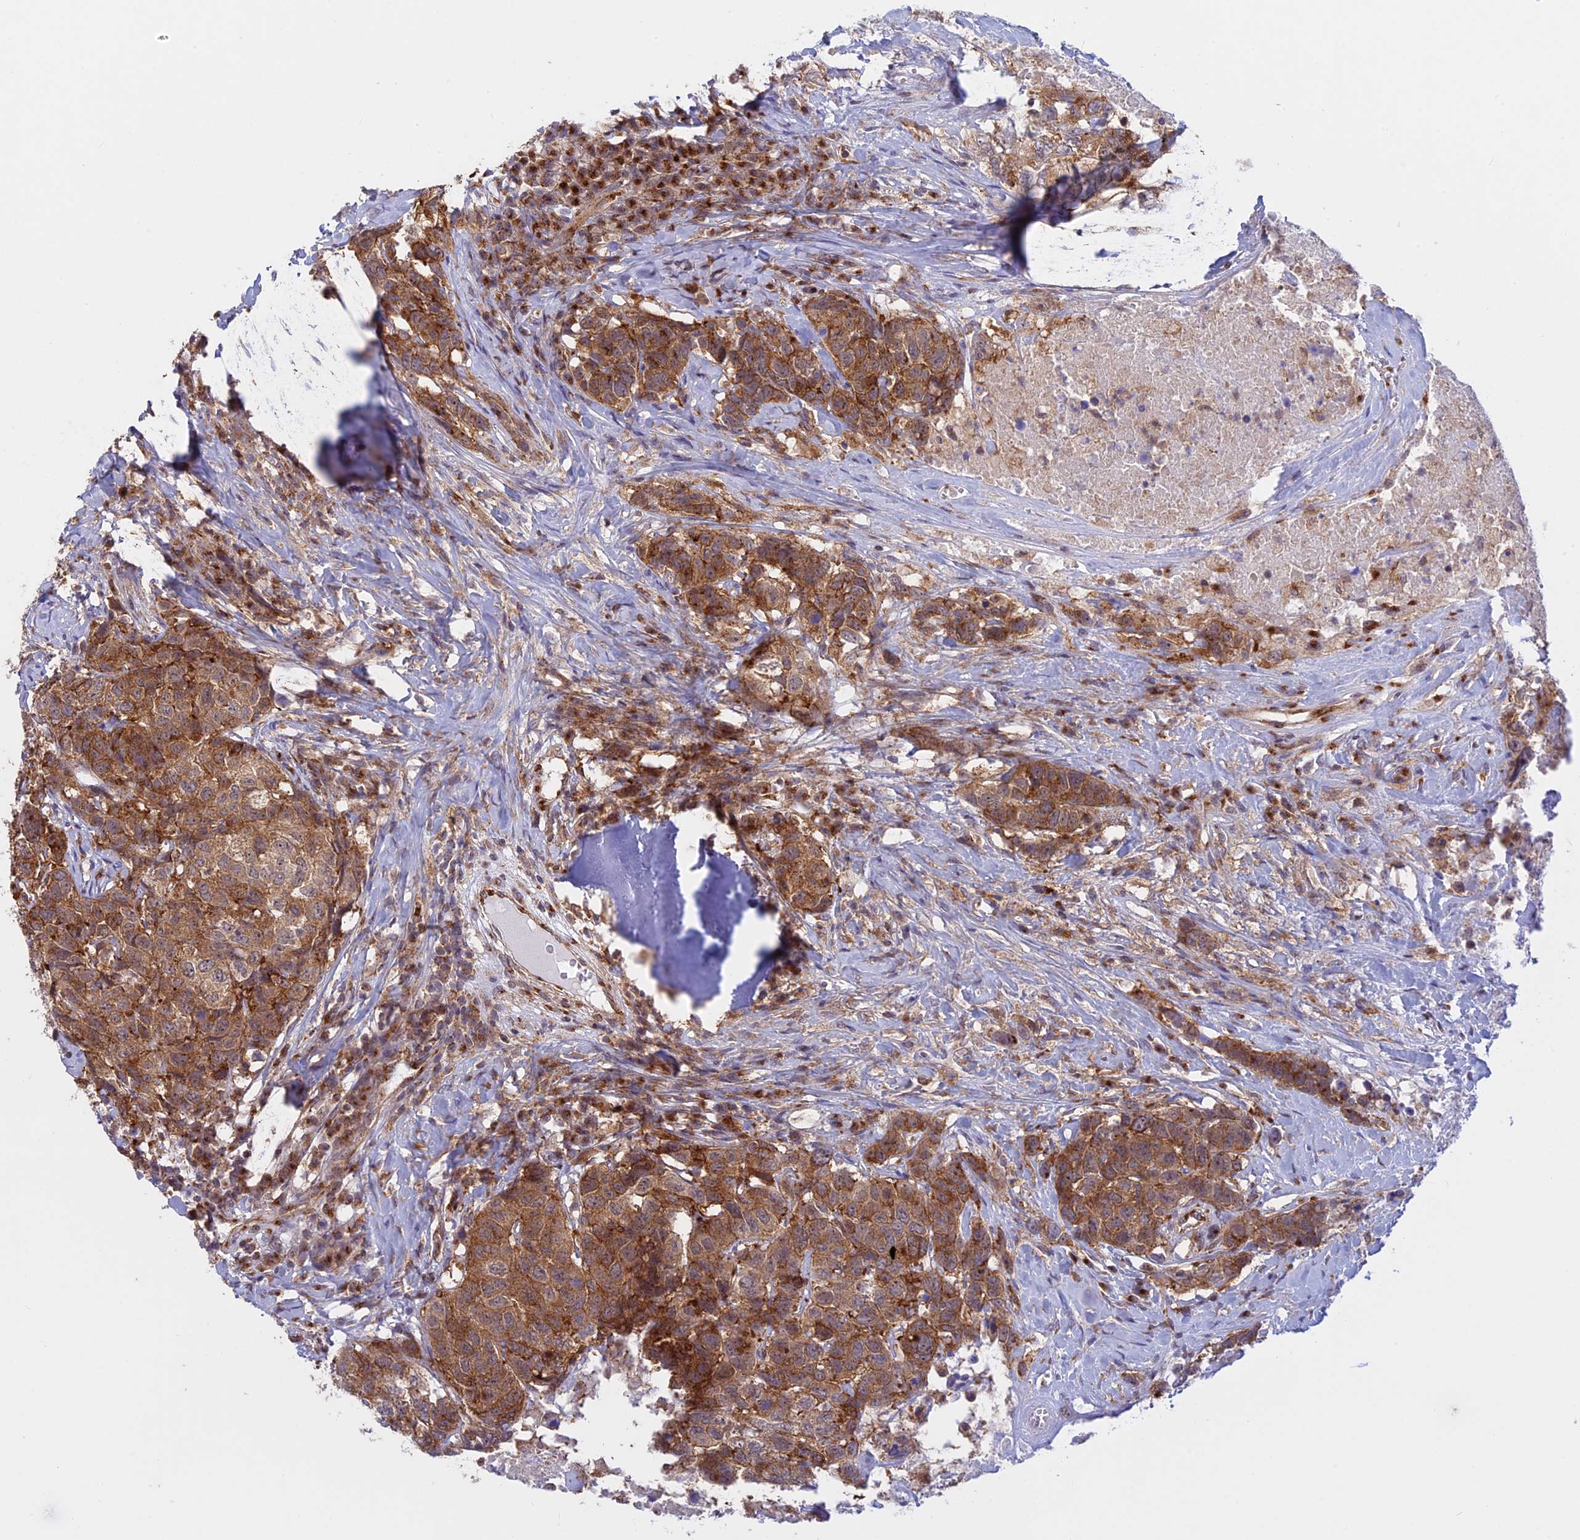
{"staining": {"intensity": "strong", "quantity": ">75%", "location": "cytoplasmic/membranous"}, "tissue": "head and neck cancer", "cell_type": "Tumor cells", "image_type": "cancer", "snomed": [{"axis": "morphology", "description": "Squamous cell carcinoma, NOS"}, {"axis": "topography", "description": "Head-Neck"}], "caption": "Squamous cell carcinoma (head and neck) tissue displays strong cytoplasmic/membranous expression in about >75% of tumor cells The staining was performed using DAB (3,3'-diaminobenzidine) to visualize the protein expression in brown, while the nuclei were stained in blue with hematoxylin (Magnification: 20x).", "gene": "CLINT1", "patient": {"sex": "male", "age": 66}}